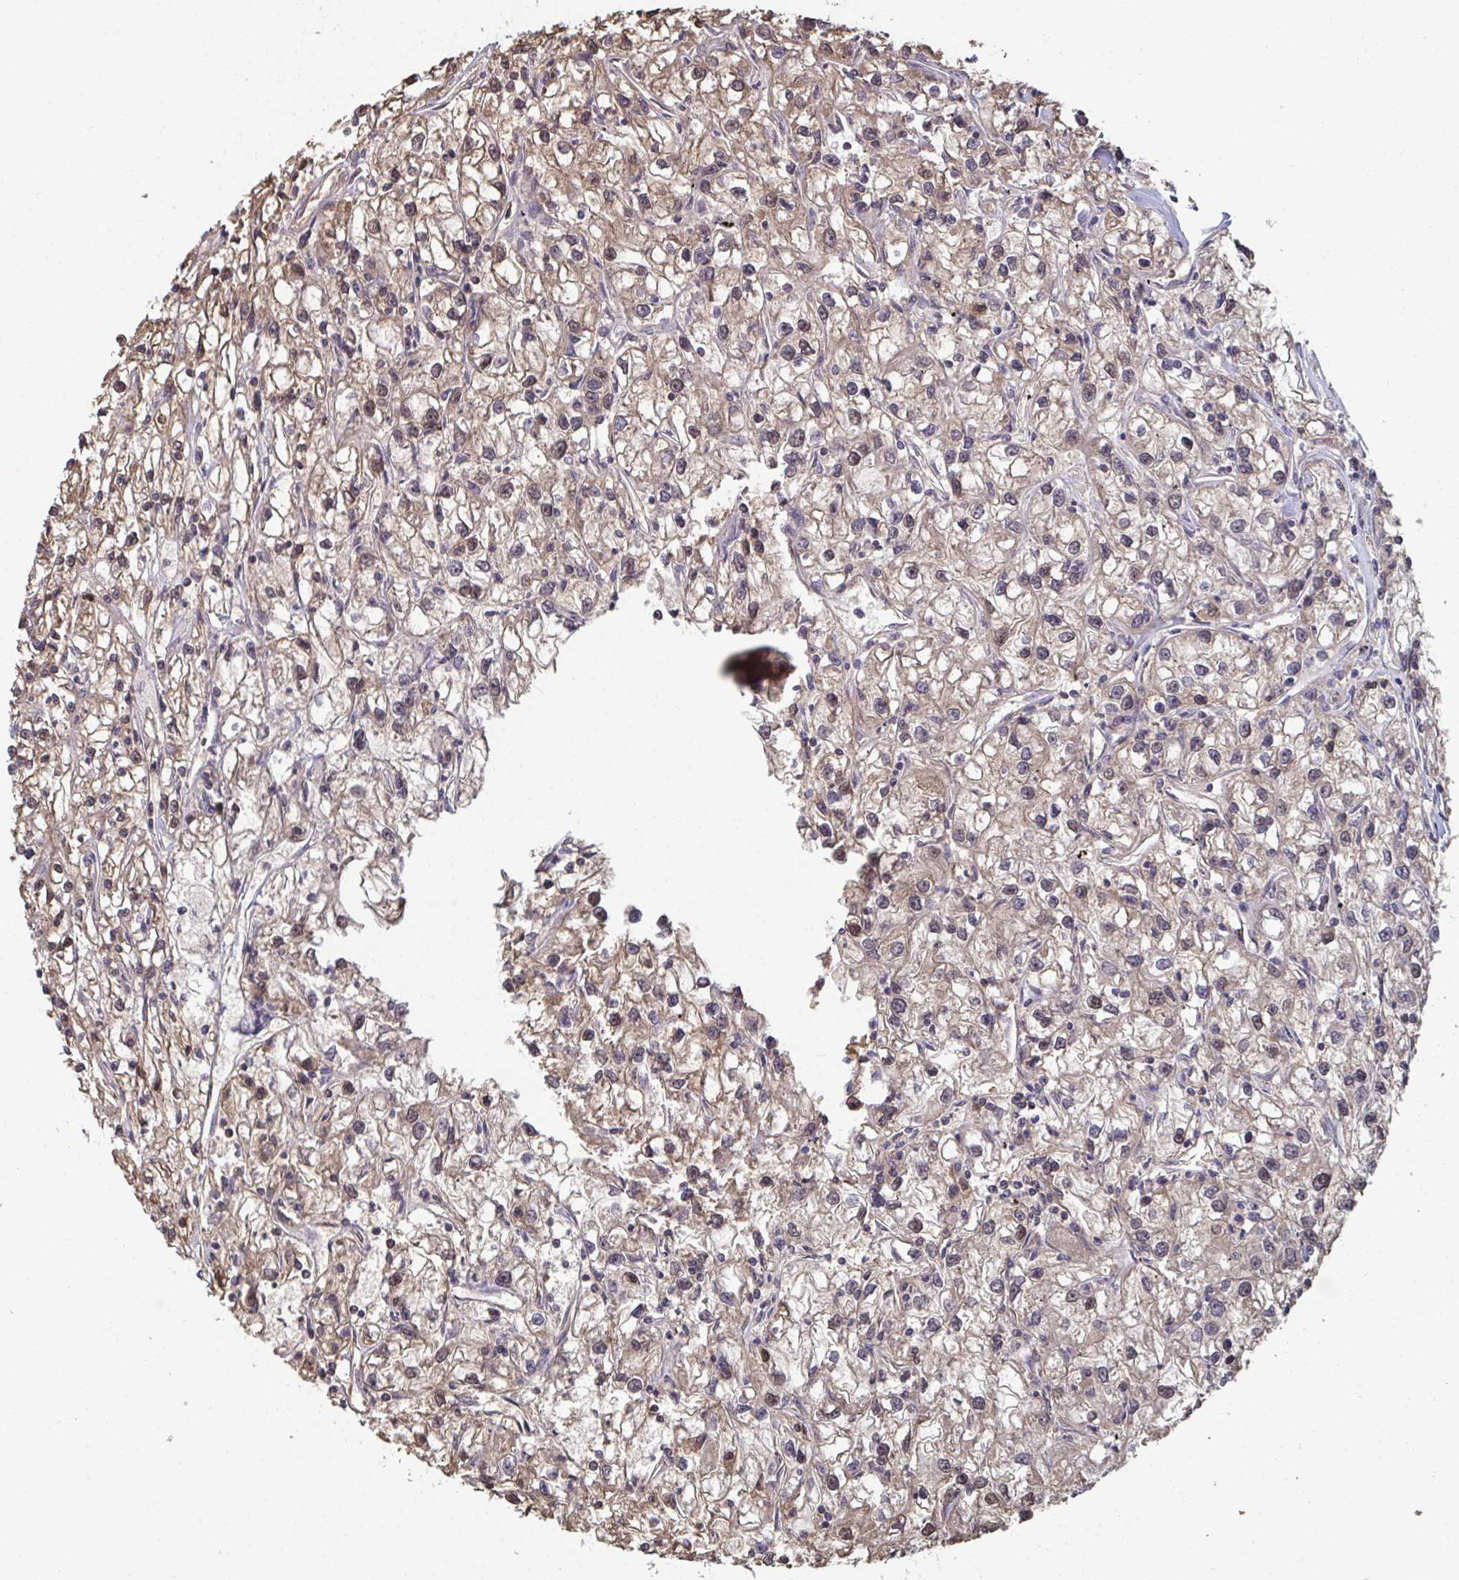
{"staining": {"intensity": "moderate", "quantity": ">75%", "location": "cytoplasmic/membranous,nuclear"}, "tissue": "renal cancer", "cell_type": "Tumor cells", "image_type": "cancer", "snomed": [{"axis": "morphology", "description": "Adenocarcinoma, NOS"}, {"axis": "topography", "description": "Kidney"}], "caption": "The histopathology image reveals immunohistochemical staining of renal adenocarcinoma. There is moderate cytoplasmic/membranous and nuclear expression is identified in approximately >75% of tumor cells.", "gene": "TTC9C", "patient": {"sex": "female", "age": 59}}